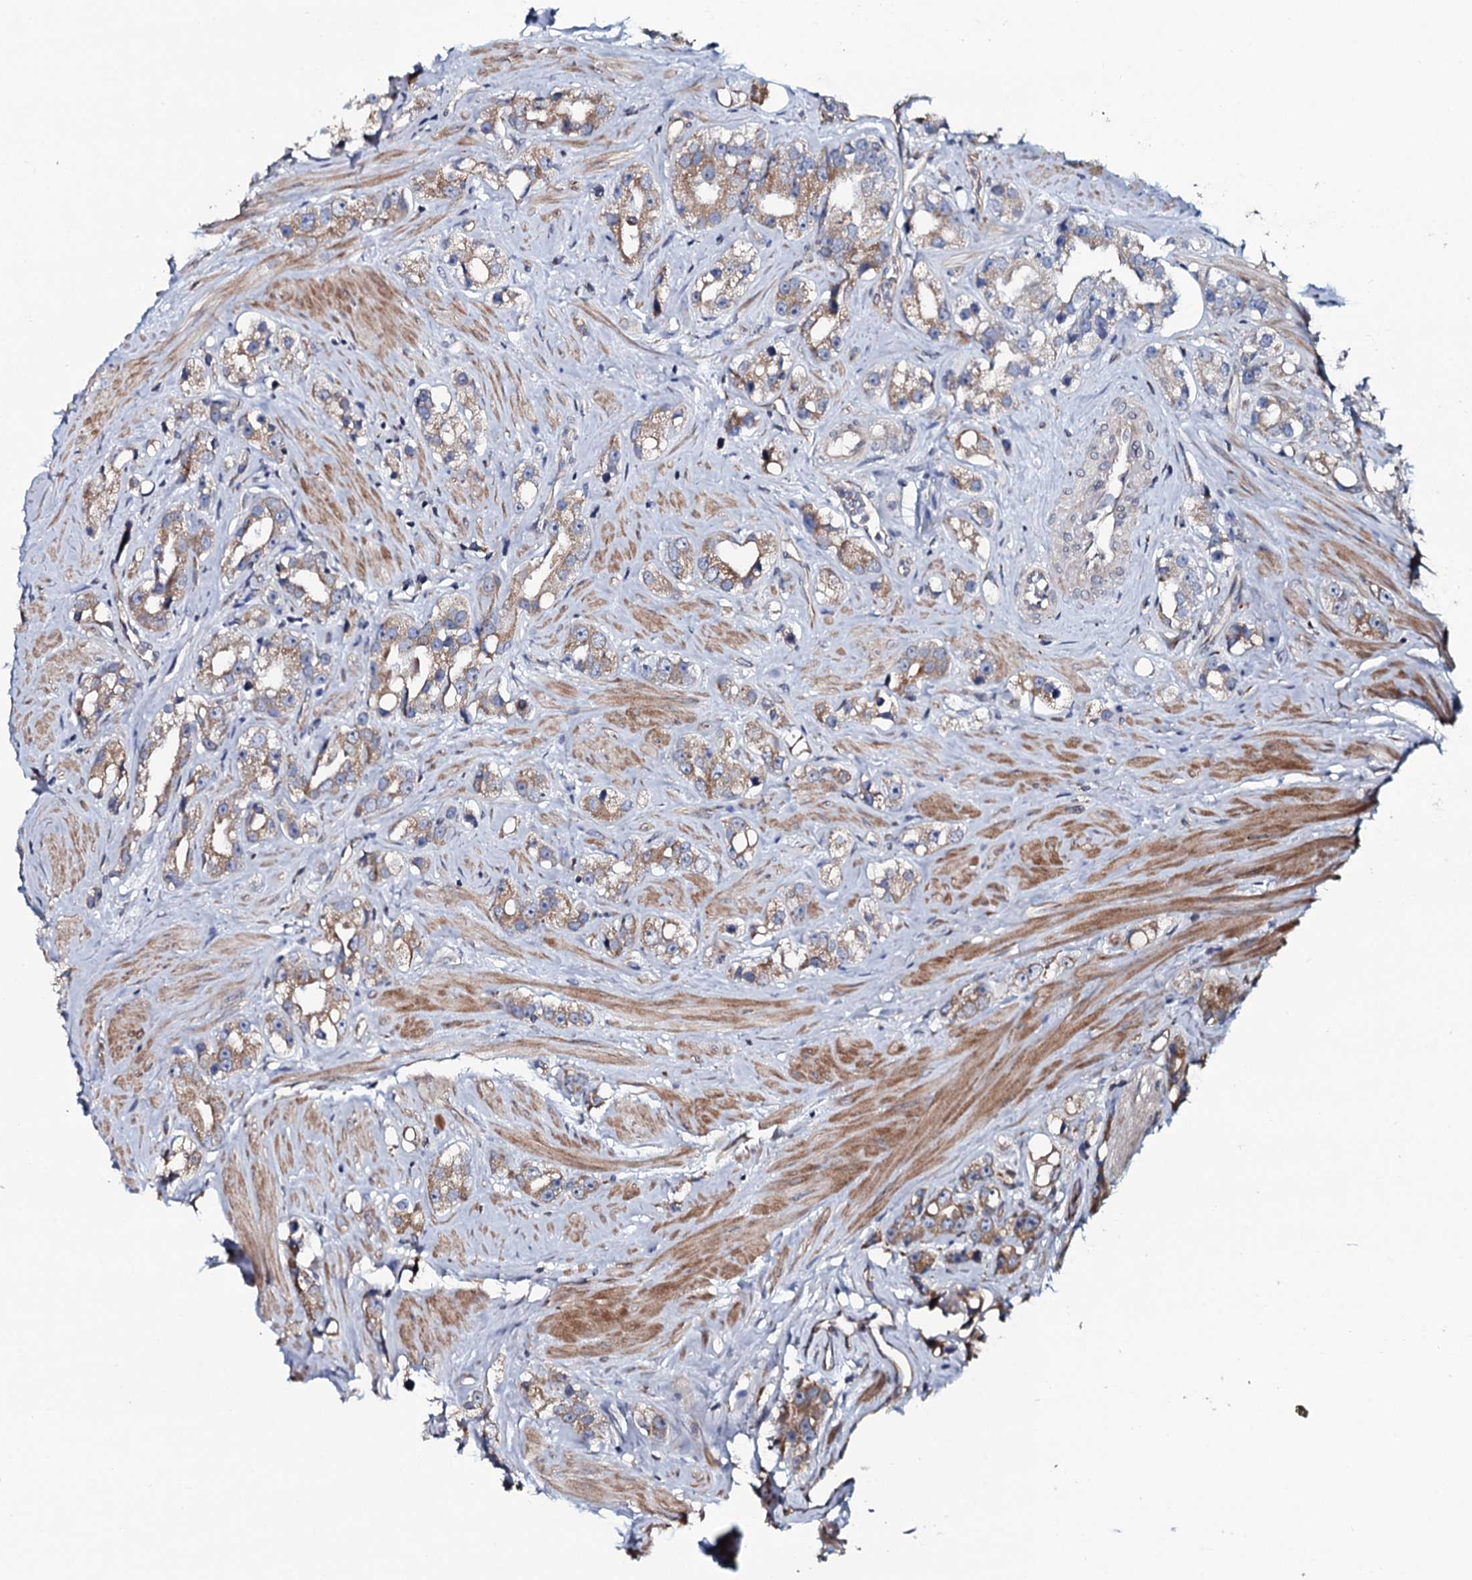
{"staining": {"intensity": "weak", "quantity": "25%-75%", "location": "cytoplasmic/membranous"}, "tissue": "prostate cancer", "cell_type": "Tumor cells", "image_type": "cancer", "snomed": [{"axis": "morphology", "description": "Adenocarcinoma, NOS"}, {"axis": "topography", "description": "Prostate"}], "caption": "Immunohistochemistry image of neoplastic tissue: human prostate adenocarcinoma stained using immunohistochemistry displays low levels of weak protein expression localized specifically in the cytoplasmic/membranous of tumor cells, appearing as a cytoplasmic/membranous brown color.", "gene": "TMEM151A", "patient": {"sex": "male", "age": 79}}